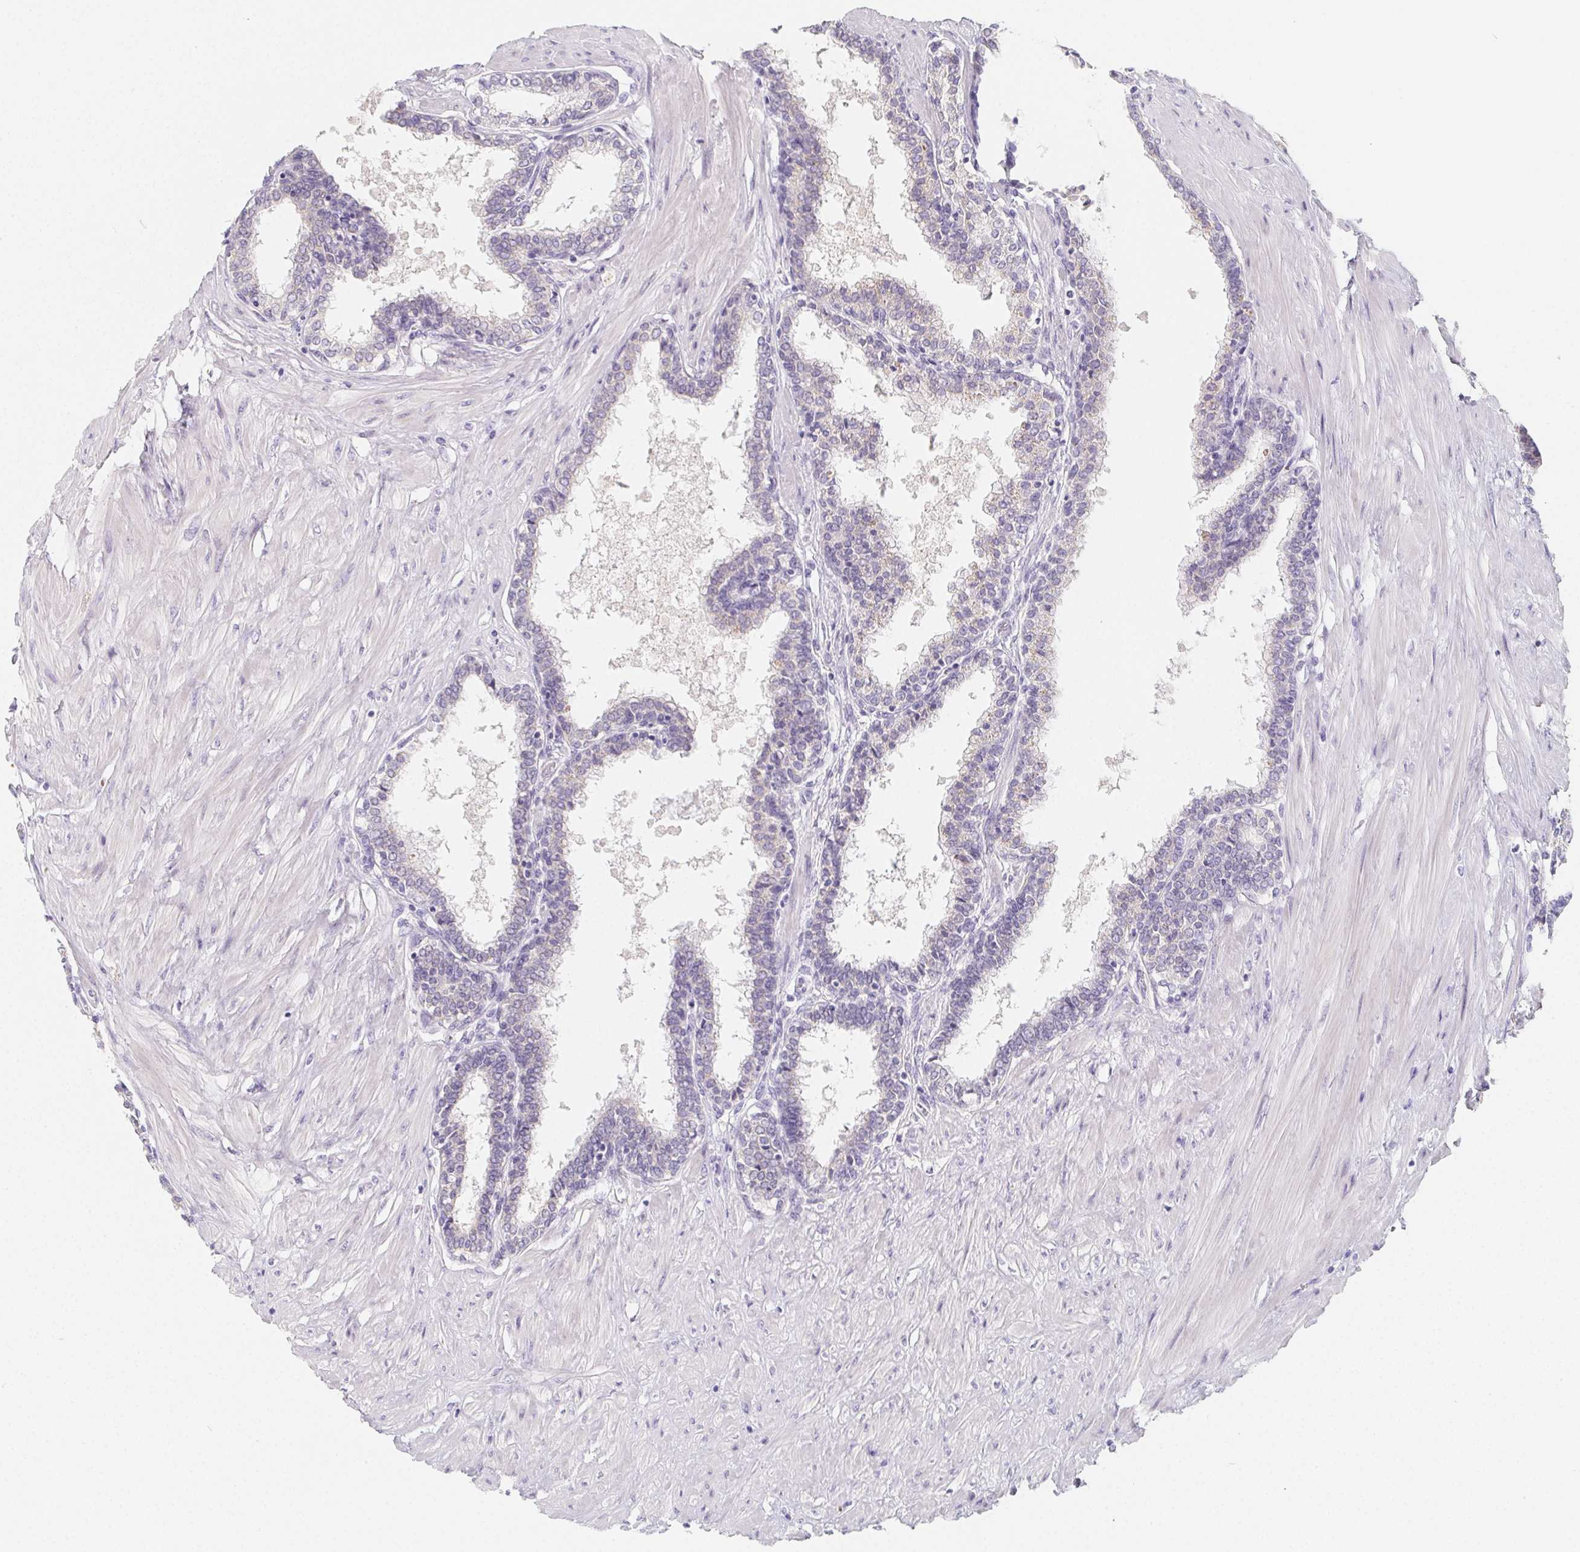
{"staining": {"intensity": "negative", "quantity": "none", "location": "none"}, "tissue": "prostate", "cell_type": "Glandular cells", "image_type": "normal", "snomed": [{"axis": "morphology", "description": "Normal tissue, NOS"}, {"axis": "topography", "description": "Prostate"}], "caption": "A high-resolution photomicrograph shows immunohistochemistry staining of unremarkable prostate, which displays no significant staining in glandular cells.", "gene": "GLIPR1L1", "patient": {"sex": "male", "age": 55}}